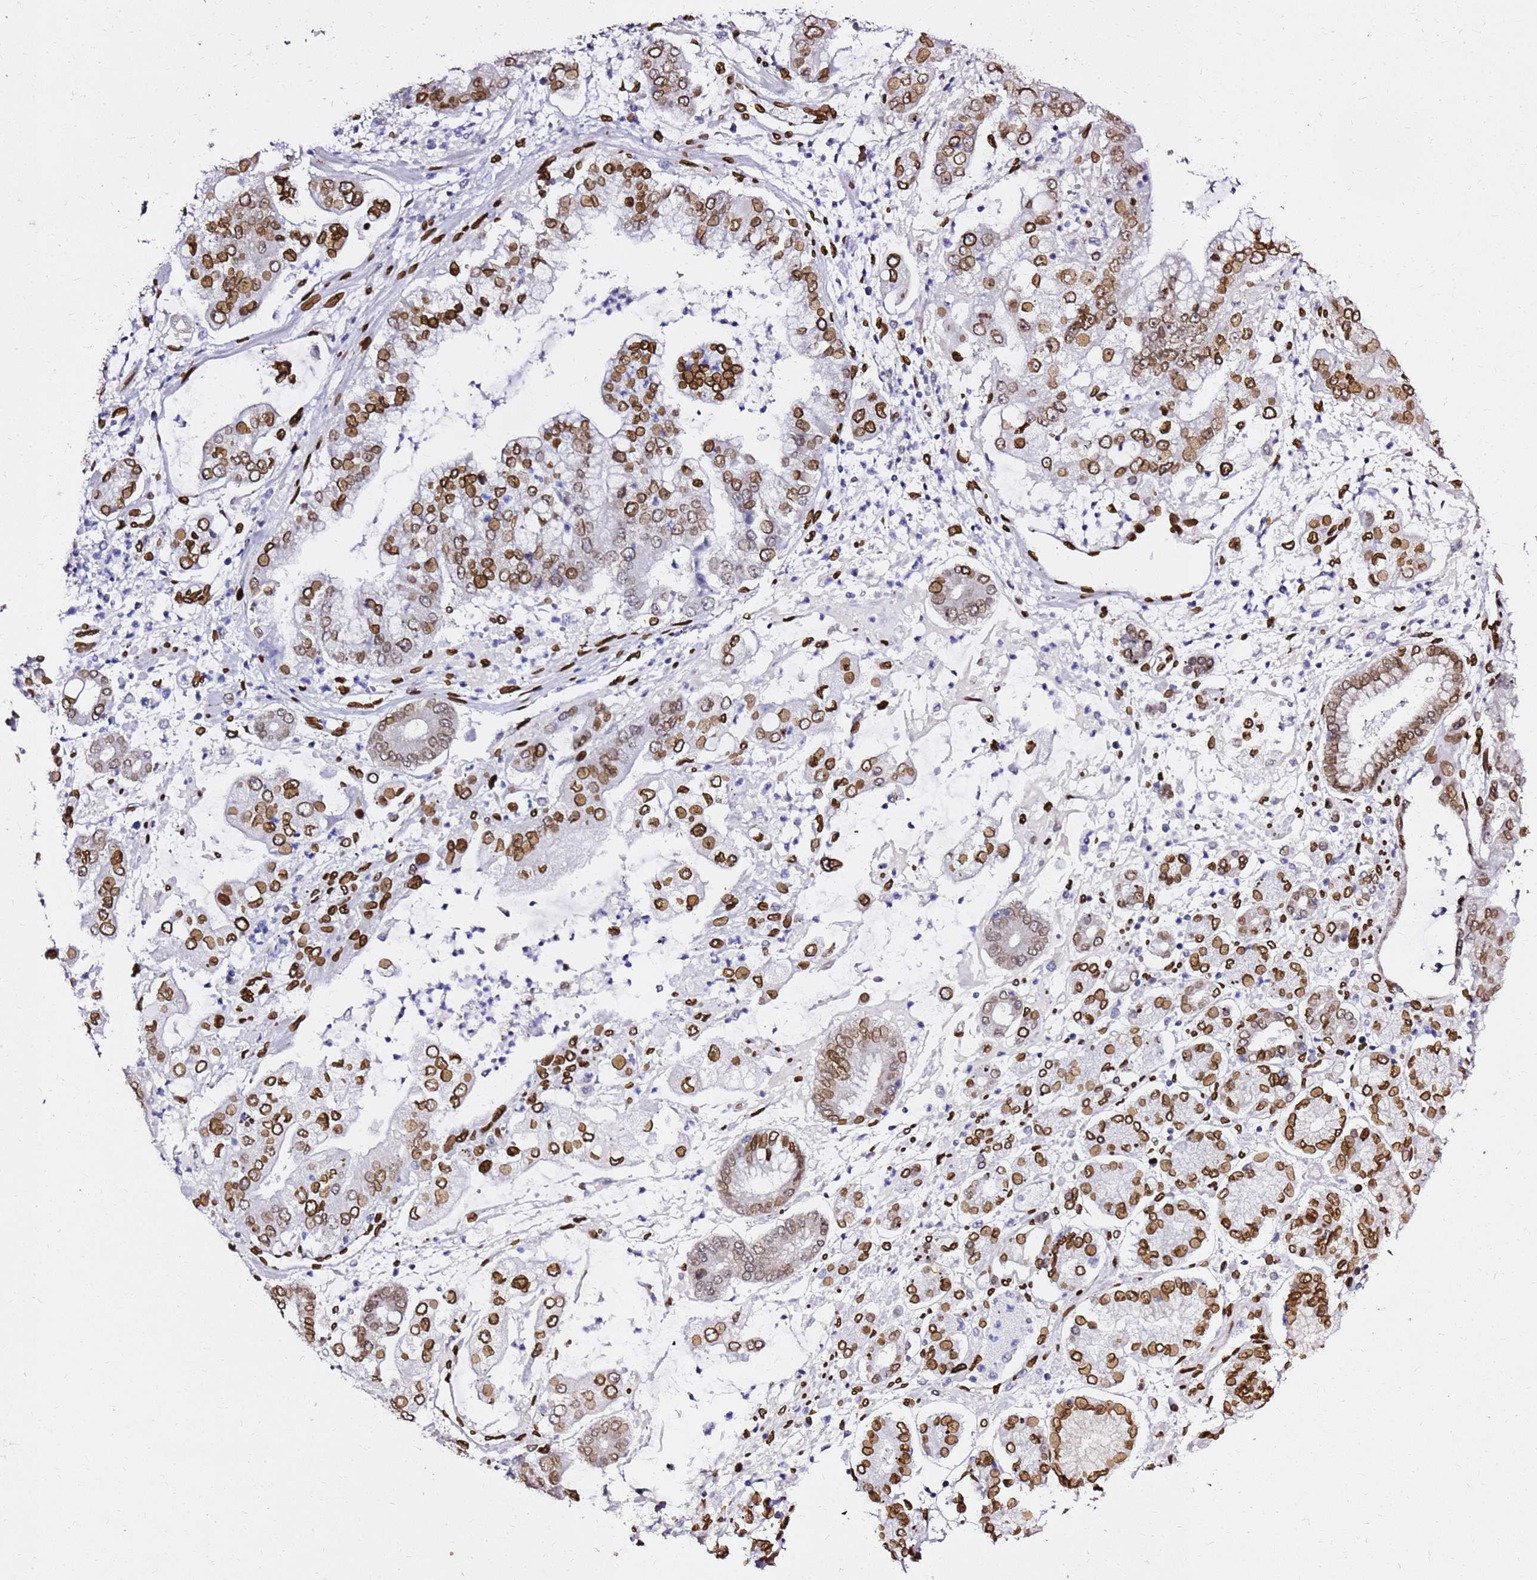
{"staining": {"intensity": "strong", "quantity": ">75%", "location": "cytoplasmic/membranous,nuclear"}, "tissue": "stomach cancer", "cell_type": "Tumor cells", "image_type": "cancer", "snomed": [{"axis": "morphology", "description": "Adenocarcinoma, NOS"}, {"axis": "topography", "description": "Stomach"}], "caption": "Immunohistochemical staining of human stomach cancer exhibits high levels of strong cytoplasmic/membranous and nuclear protein expression in approximately >75% of tumor cells.", "gene": "C6orf141", "patient": {"sex": "male", "age": 76}}